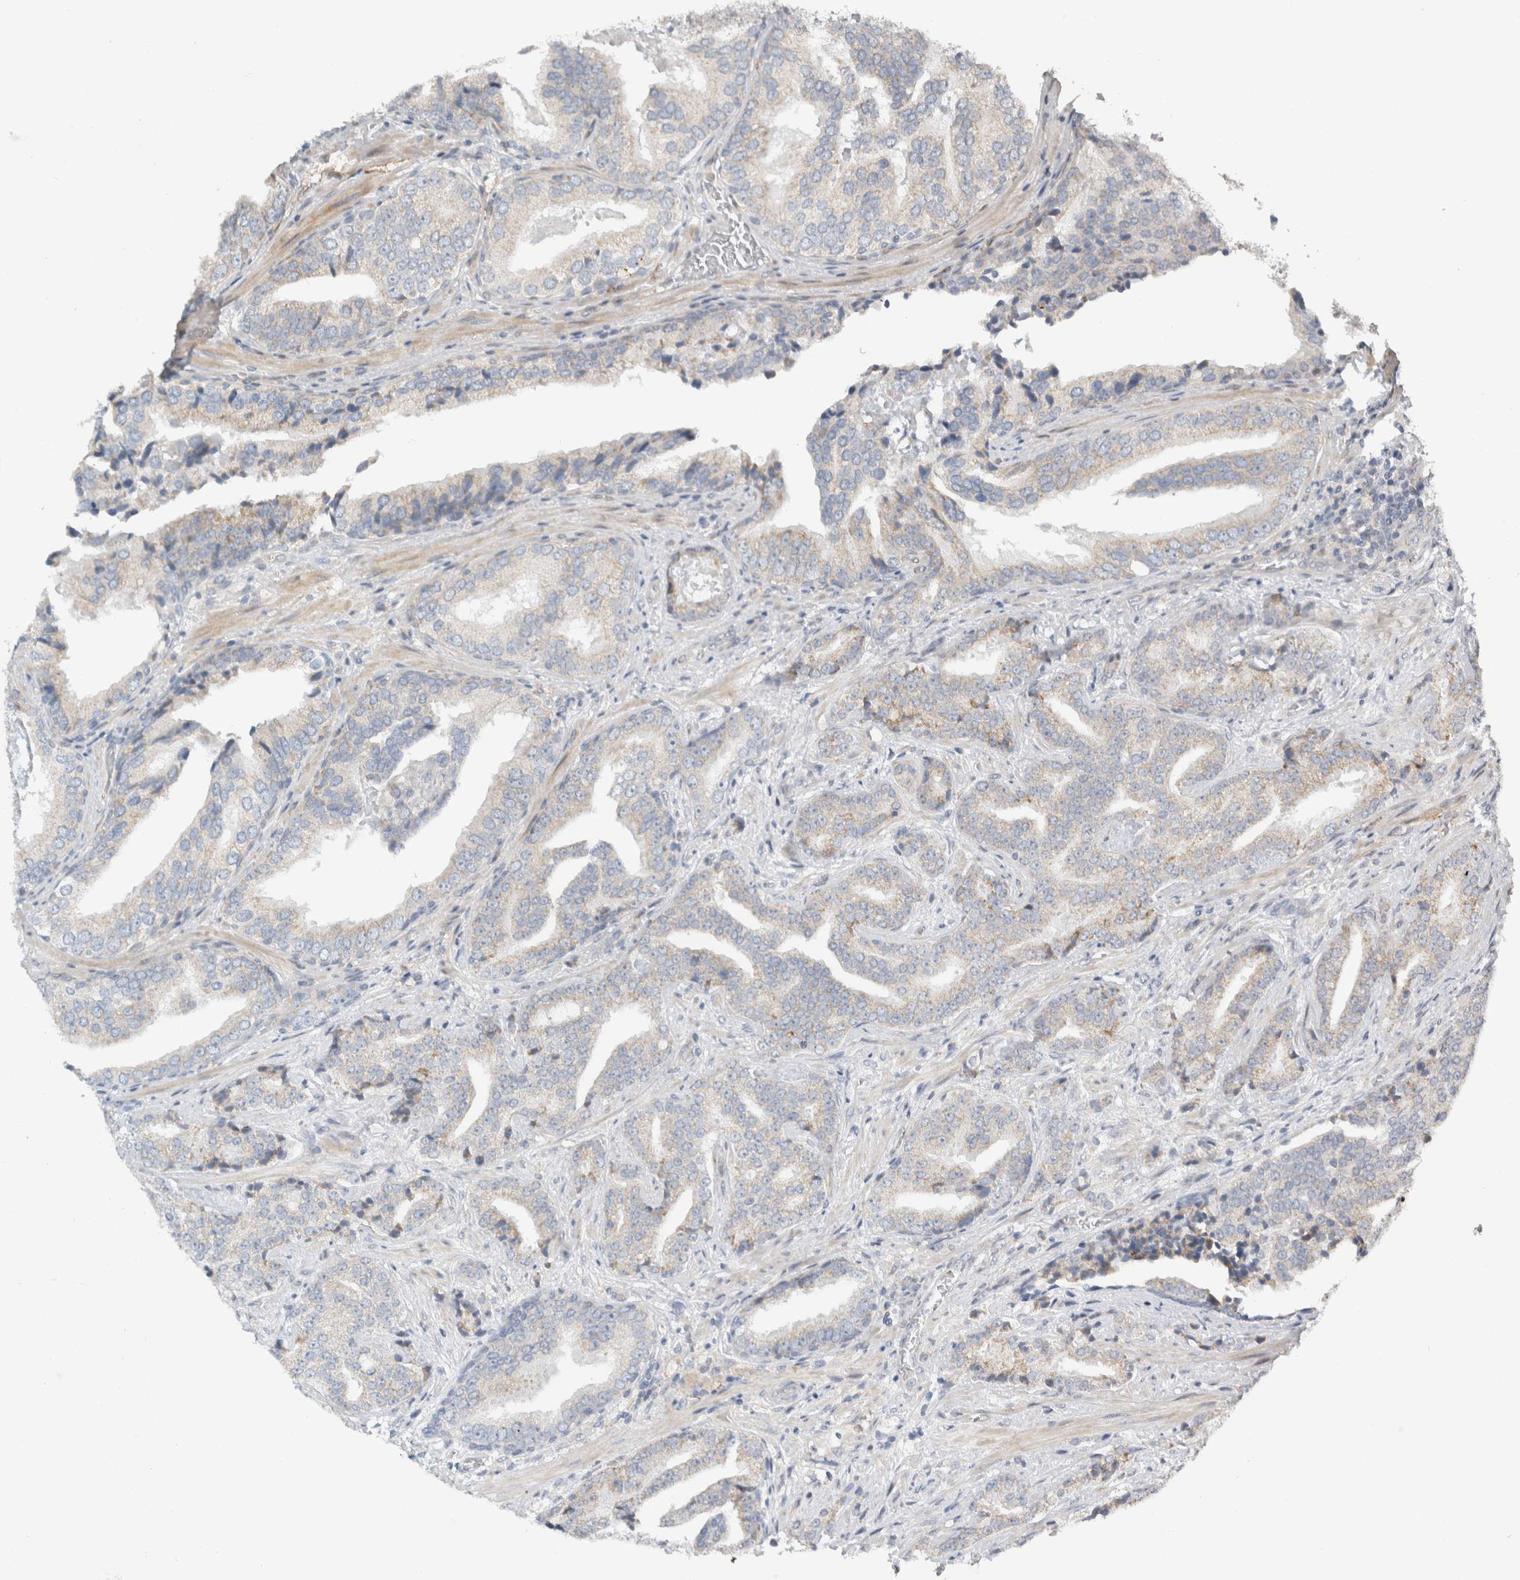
{"staining": {"intensity": "weak", "quantity": "<25%", "location": "cytoplasmic/membranous"}, "tissue": "prostate cancer", "cell_type": "Tumor cells", "image_type": "cancer", "snomed": [{"axis": "morphology", "description": "Adenocarcinoma, Low grade"}, {"axis": "topography", "description": "Prostate"}], "caption": "DAB immunohistochemical staining of human prostate cancer displays no significant expression in tumor cells.", "gene": "KPNA5", "patient": {"sex": "male", "age": 67}}